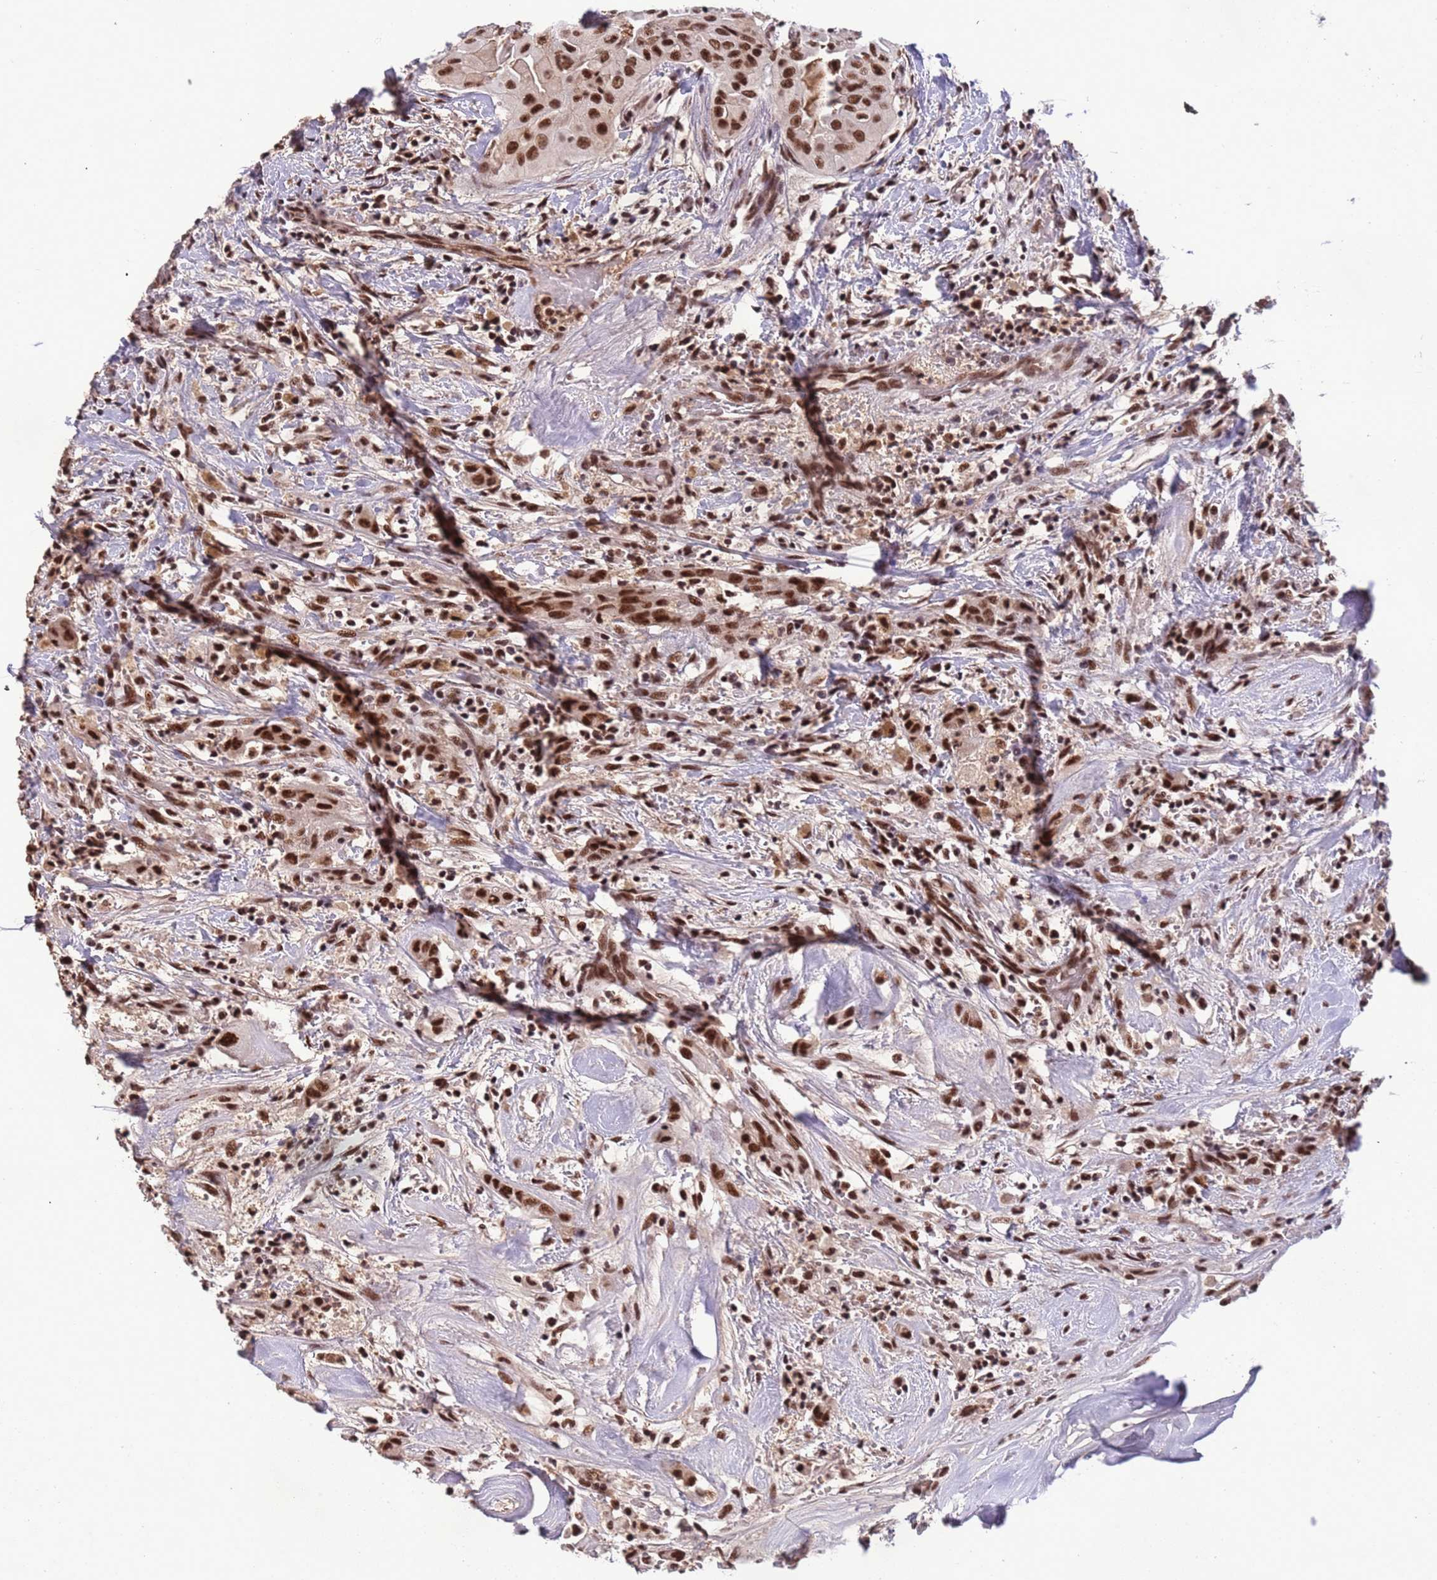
{"staining": {"intensity": "strong", "quantity": ">75%", "location": "nuclear"}, "tissue": "thyroid cancer", "cell_type": "Tumor cells", "image_type": "cancer", "snomed": [{"axis": "morphology", "description": "Papillary adenocarcinoma, NOS"}, {"axis": "topography", "description": "Thyroid gland"}], "caption": "A photomicrograph of thyroid cancer (papillary adenocarcinoma) stained for a protein exhibits strong nuclear brown staining in tumor cells. The protein is stained brown, and the nuclei are stained in blue (DAB (3,3'-diaminobenzidine) IHC with brightfield microscopy, high magnification).", "gene": "SRRT", "patient": {"sex": "female", "age": 59}}